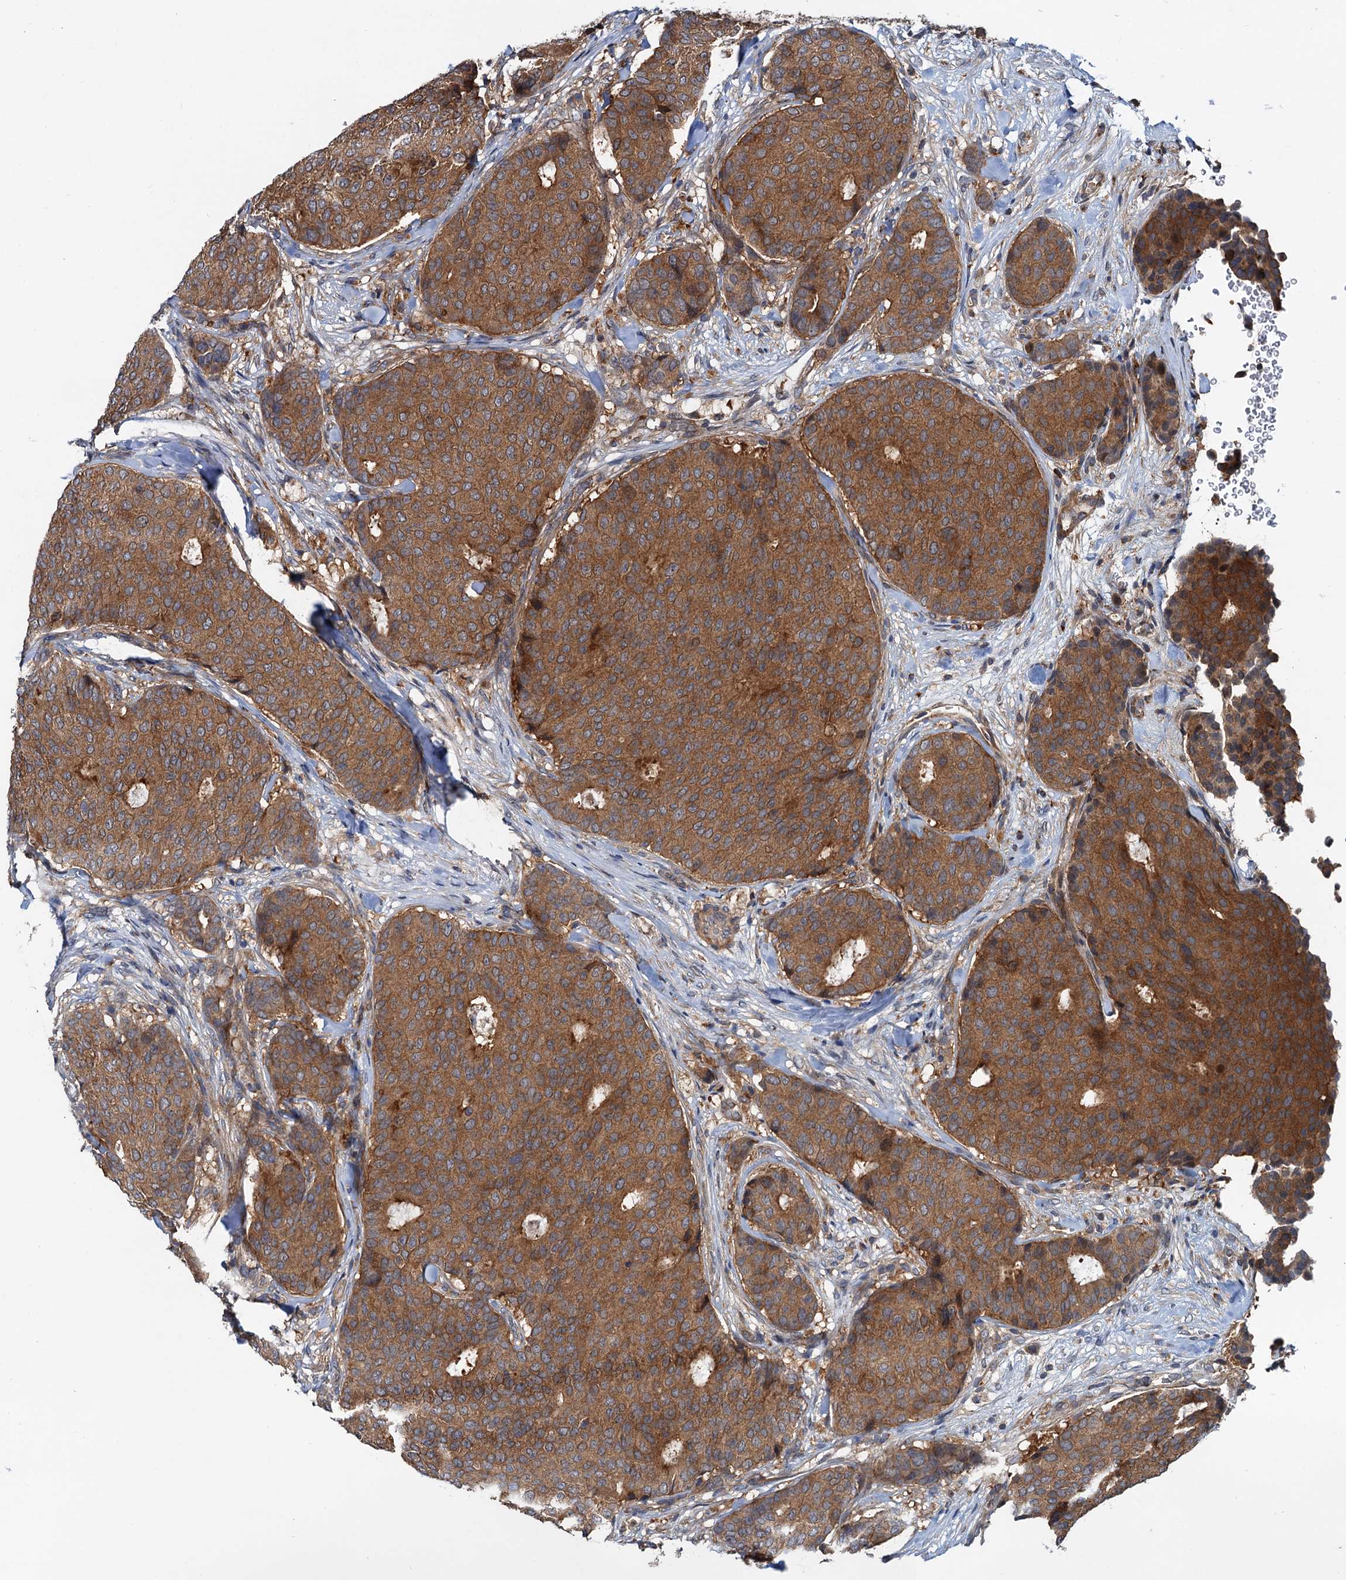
{"staining": {"intensity": "strong", "quantity": ">75%", "location": "cytoplasmic/membranous"}, "tissue": "breast cancer", "cell_type": "Tumor cells", "image_type": "cancer", "snomed": [{"axis": "morphology", "description": "Duct carcinoma"}, {"axis": "topography", "description": "Breast"}], "caption": "Tumor cells exhibit high levels of strong cytoplasmic/membranous positivity in about >75% of cells in infiltrating ductal carcinoma (breast). (DAB (3,3'-diaminobenzidine) = brown stain, brightfield microscopy at high magnification).", "gene": "EFL1", "patient": {"sex": "female", "age": 75}}